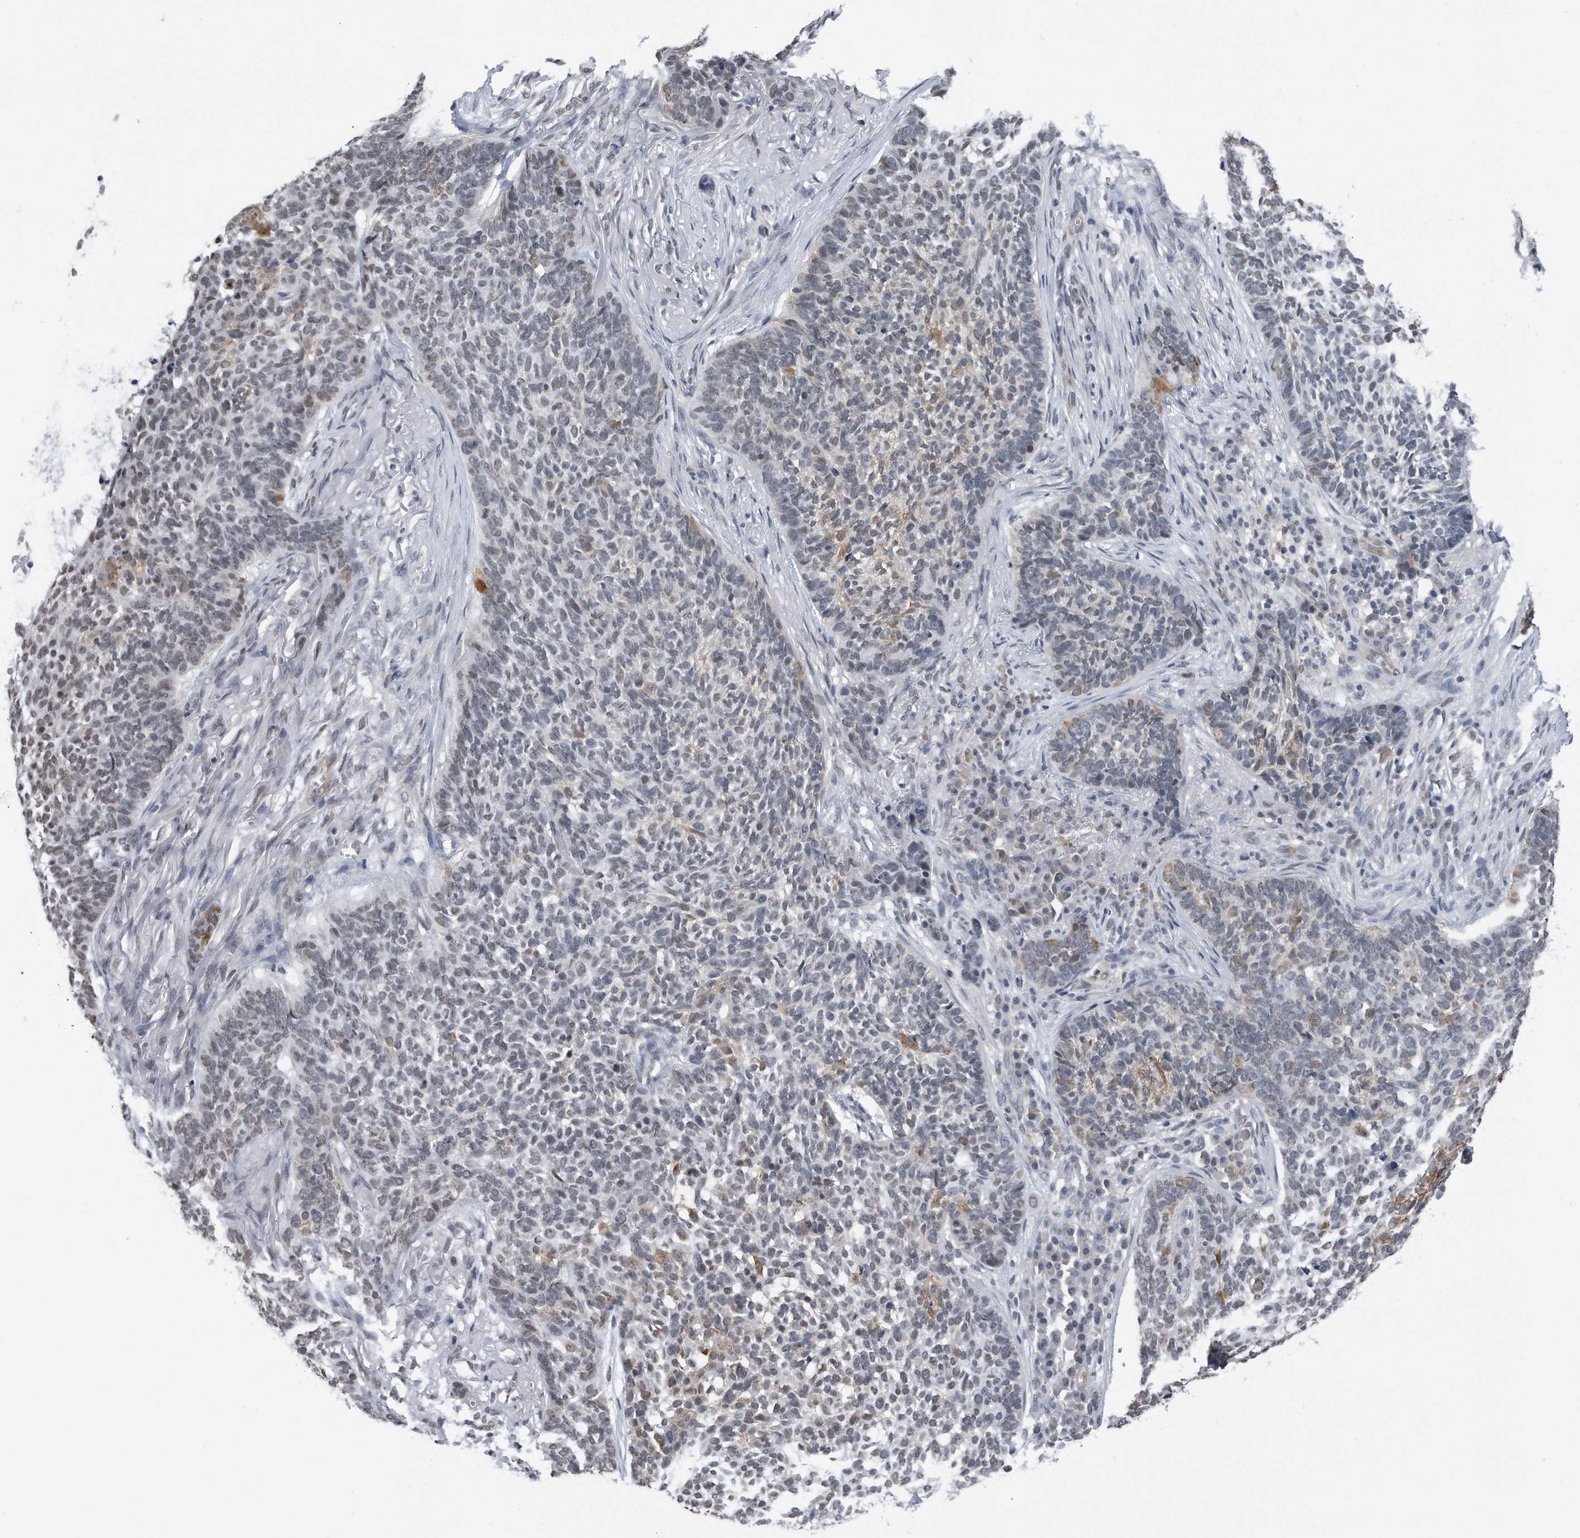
{"staining": {"intensity": "weak", "quantity": "<25%", "location": "nuclear"}, "tissue": "skin cancer", "cell_type": "Tumor cells", "image_type": "cancer", "snomed": [{"axis": "morphology", "description": "Basal cell carcinoma"}, {"axis": "topography", "description": "Skin"}], "caption": "Tumor cells show no significant staining in skin basal cell carcinoma.", "gene": "TP53INP1", "patient": {"sex": "male", "age": 85}}